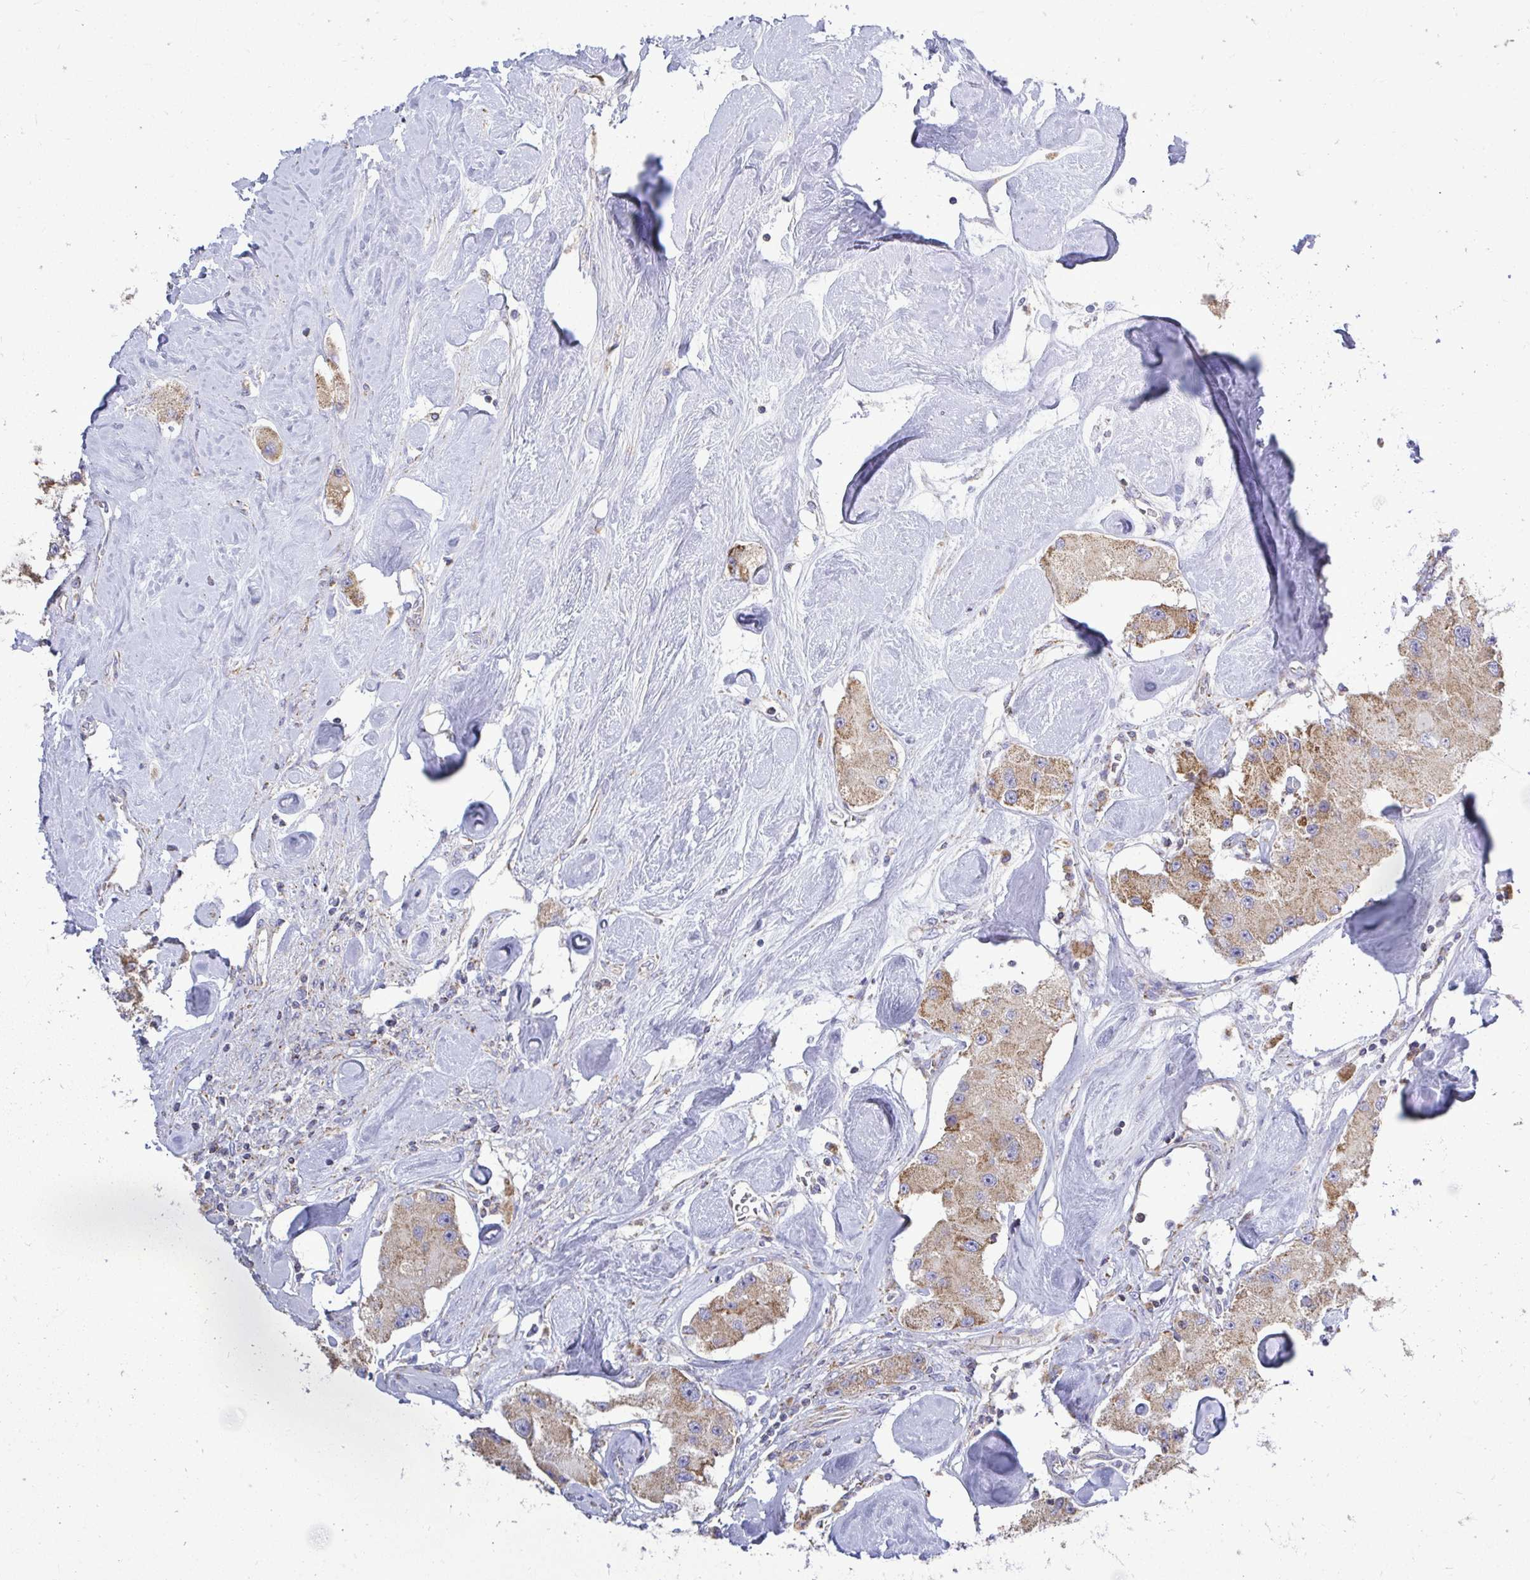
{"staining": {"intensity": "moderate", "quantity": ">75%", "location": "cytoplasmic/membranous"}, "tissue": "carcinoid", "cell_type": "Tumor cells", "image_type": "cancer", "snomed": [{"axis": "morphology", "description": "Carcinoid, malignant, NOS"}, {"axis": "topography", "description": "Pancreas"}], "caption": "A photomicrograph of carcinoid stained for a protein reveals moderate cytoplasmic/membranous brown staining in tumor cells. The staining is performed using DAB brown chromogen to label protein expression. The nuclei are counter-stained blue using hematoxylin.", "gene": "OR10R2", "patient": {"sex": "male", "age": 41}}